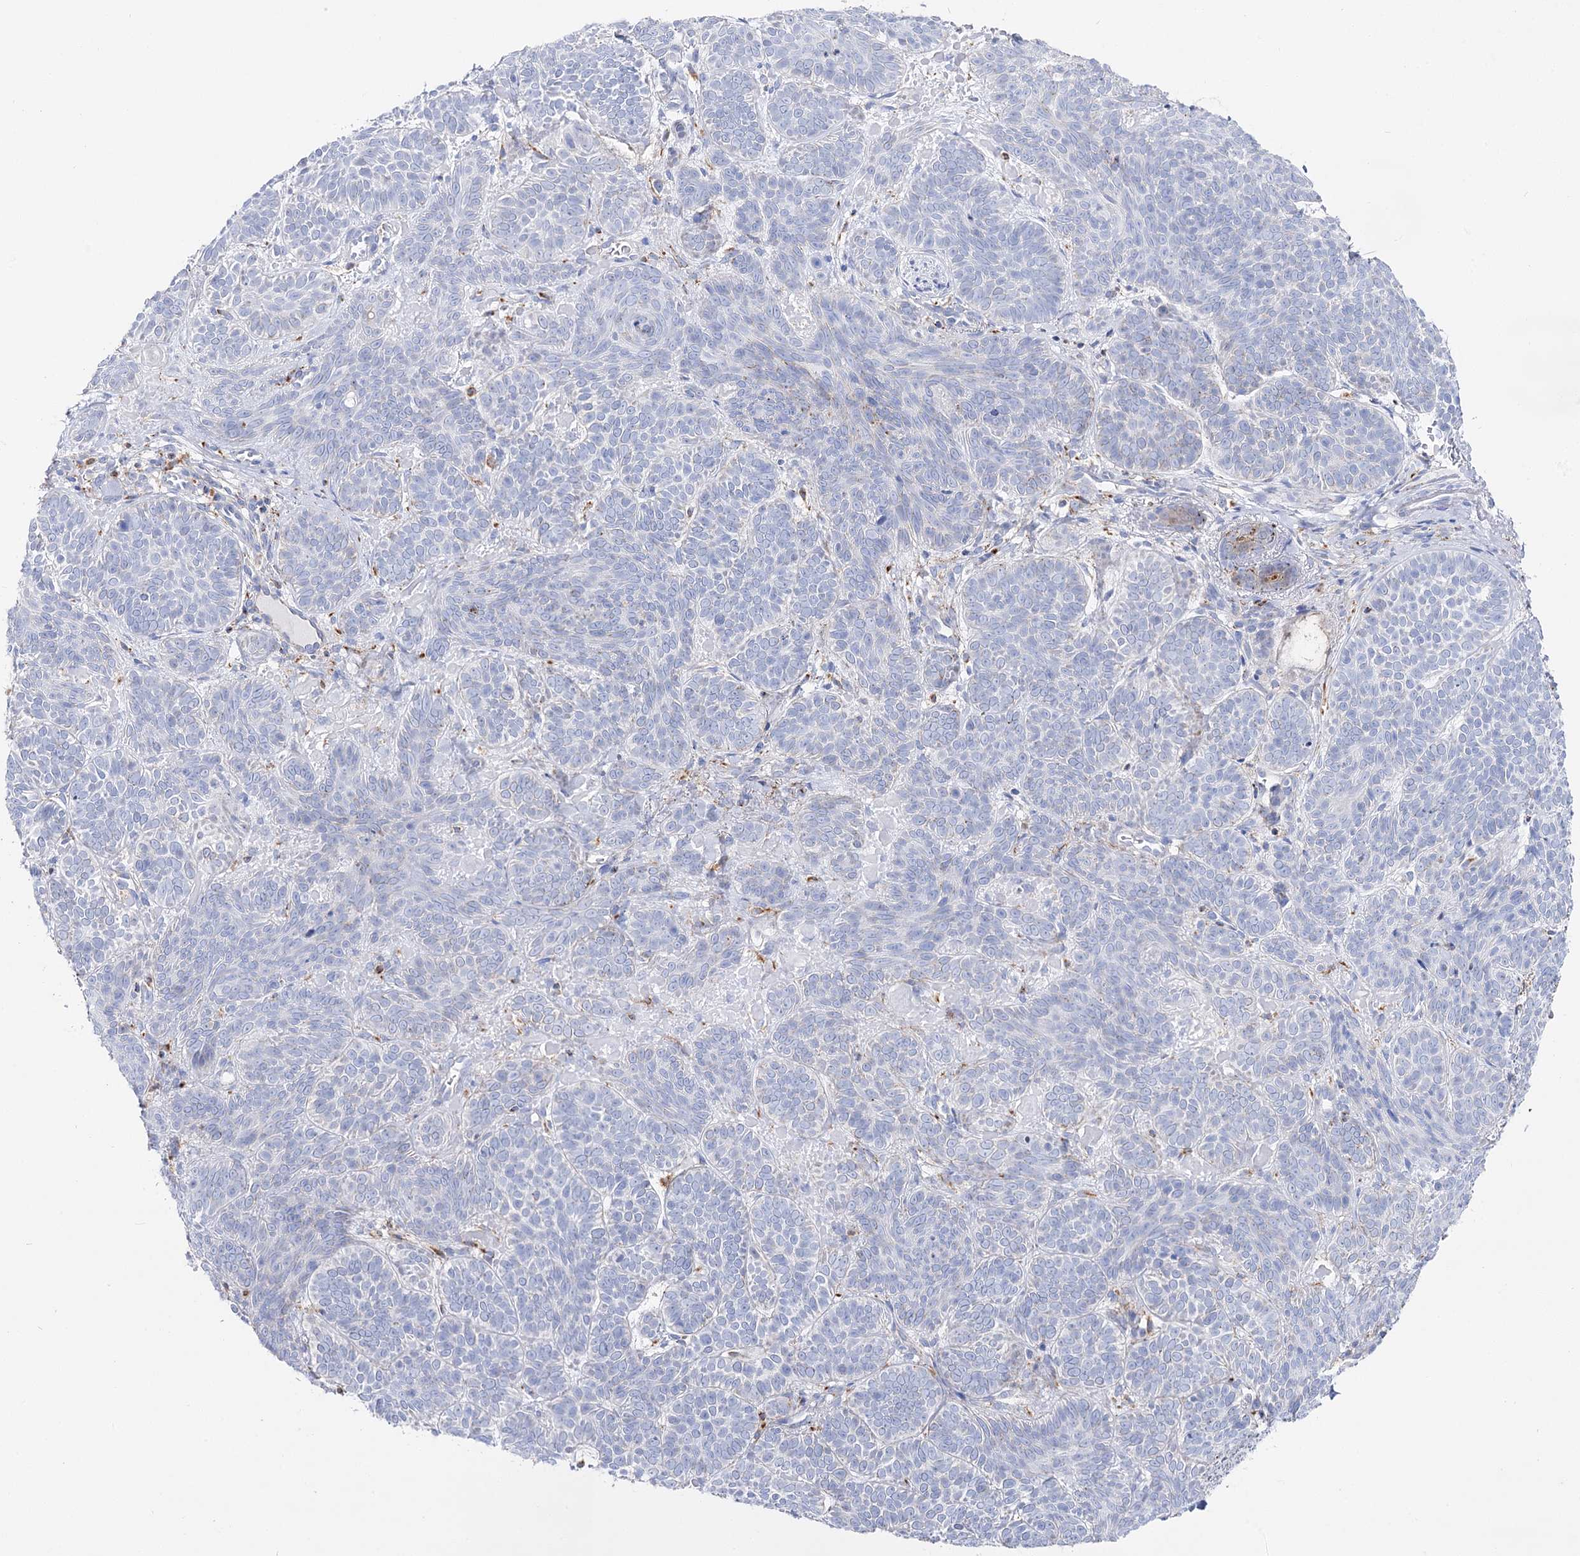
{"staining": {"intensity": "negative", "quantity": "none", "location": "none"}, "tissue": "skin cancer", "cell_type": "Tumor cells", "image_type": "cancer", "snomed": [{"axis": "morphology", "description": "Basal cell carcinoma"}, {"axis": "topography", "description": "Skin"}], "caption": "Immunohistochemistry photomicrograph of skin basal cell carcinoma stained for a protein (brown), which demonstrates no staining in tumor cells. (Brightfield microscopy of DAB (3,3'-diaminobenzidine) IHC at high magnification).", "gene": "SLC3A1", "patient": {"sex": "male", "age": 85}}